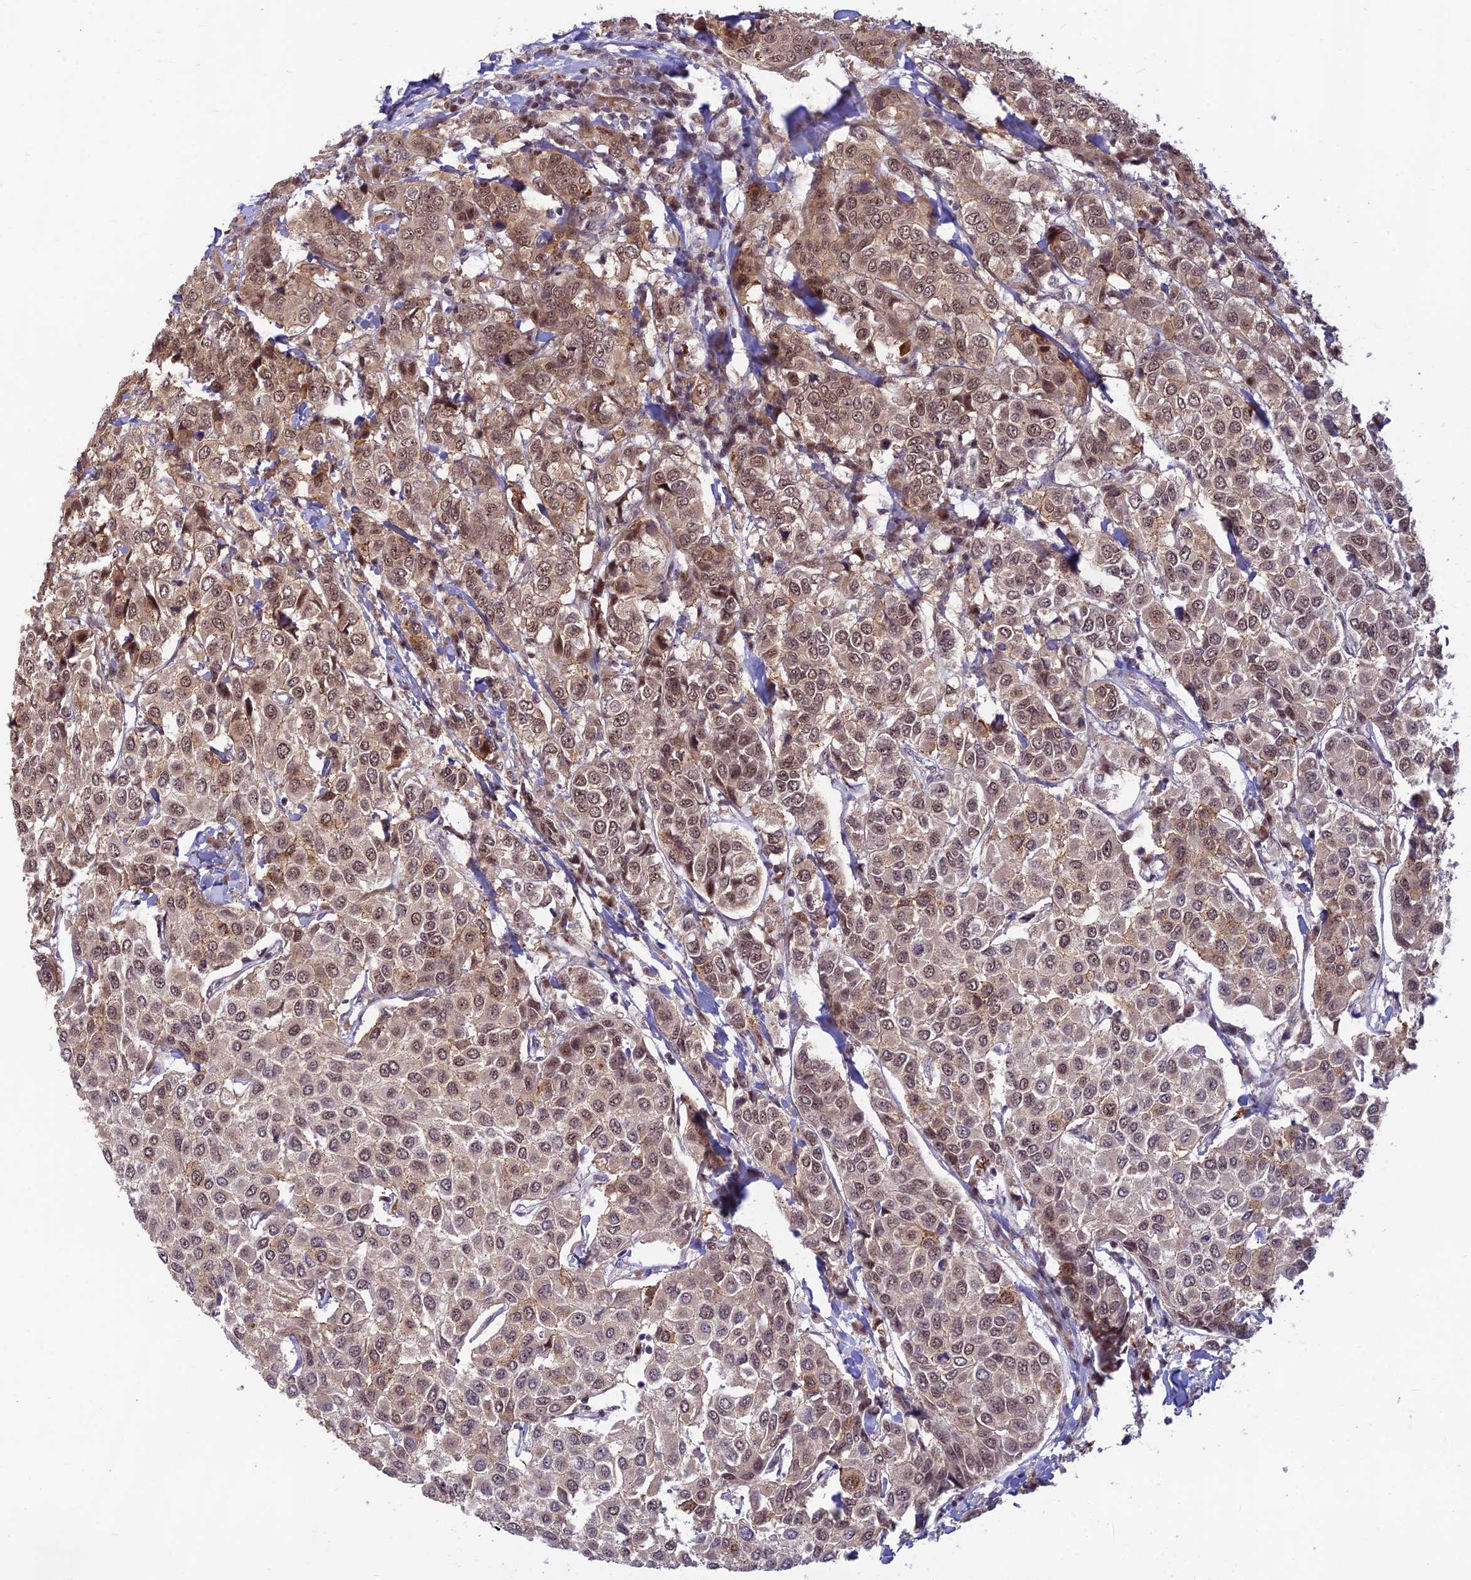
{"staining": {"intensity": "moderate", "quantity": ">75%", "location": "cytoplasmic/membranous,nuclear"}, "tissue": "breast cancer", "cell_type": "Tumor cells", "image_type": "cancer", "snomed": [{"axis": "morphology", "description": "Duct carcinoma"}, {"axis": "topography", "description": "Breast"}], "caption": "This is a photomicrograph of IHC staining of breast infiltrating ductal carcinoma, which shows moderate positivity in the cytoplasmic/membranous and nuclear of tumor cells.", "gene": "ASPDH", "patient": {"sex": "female", "age": 55}}